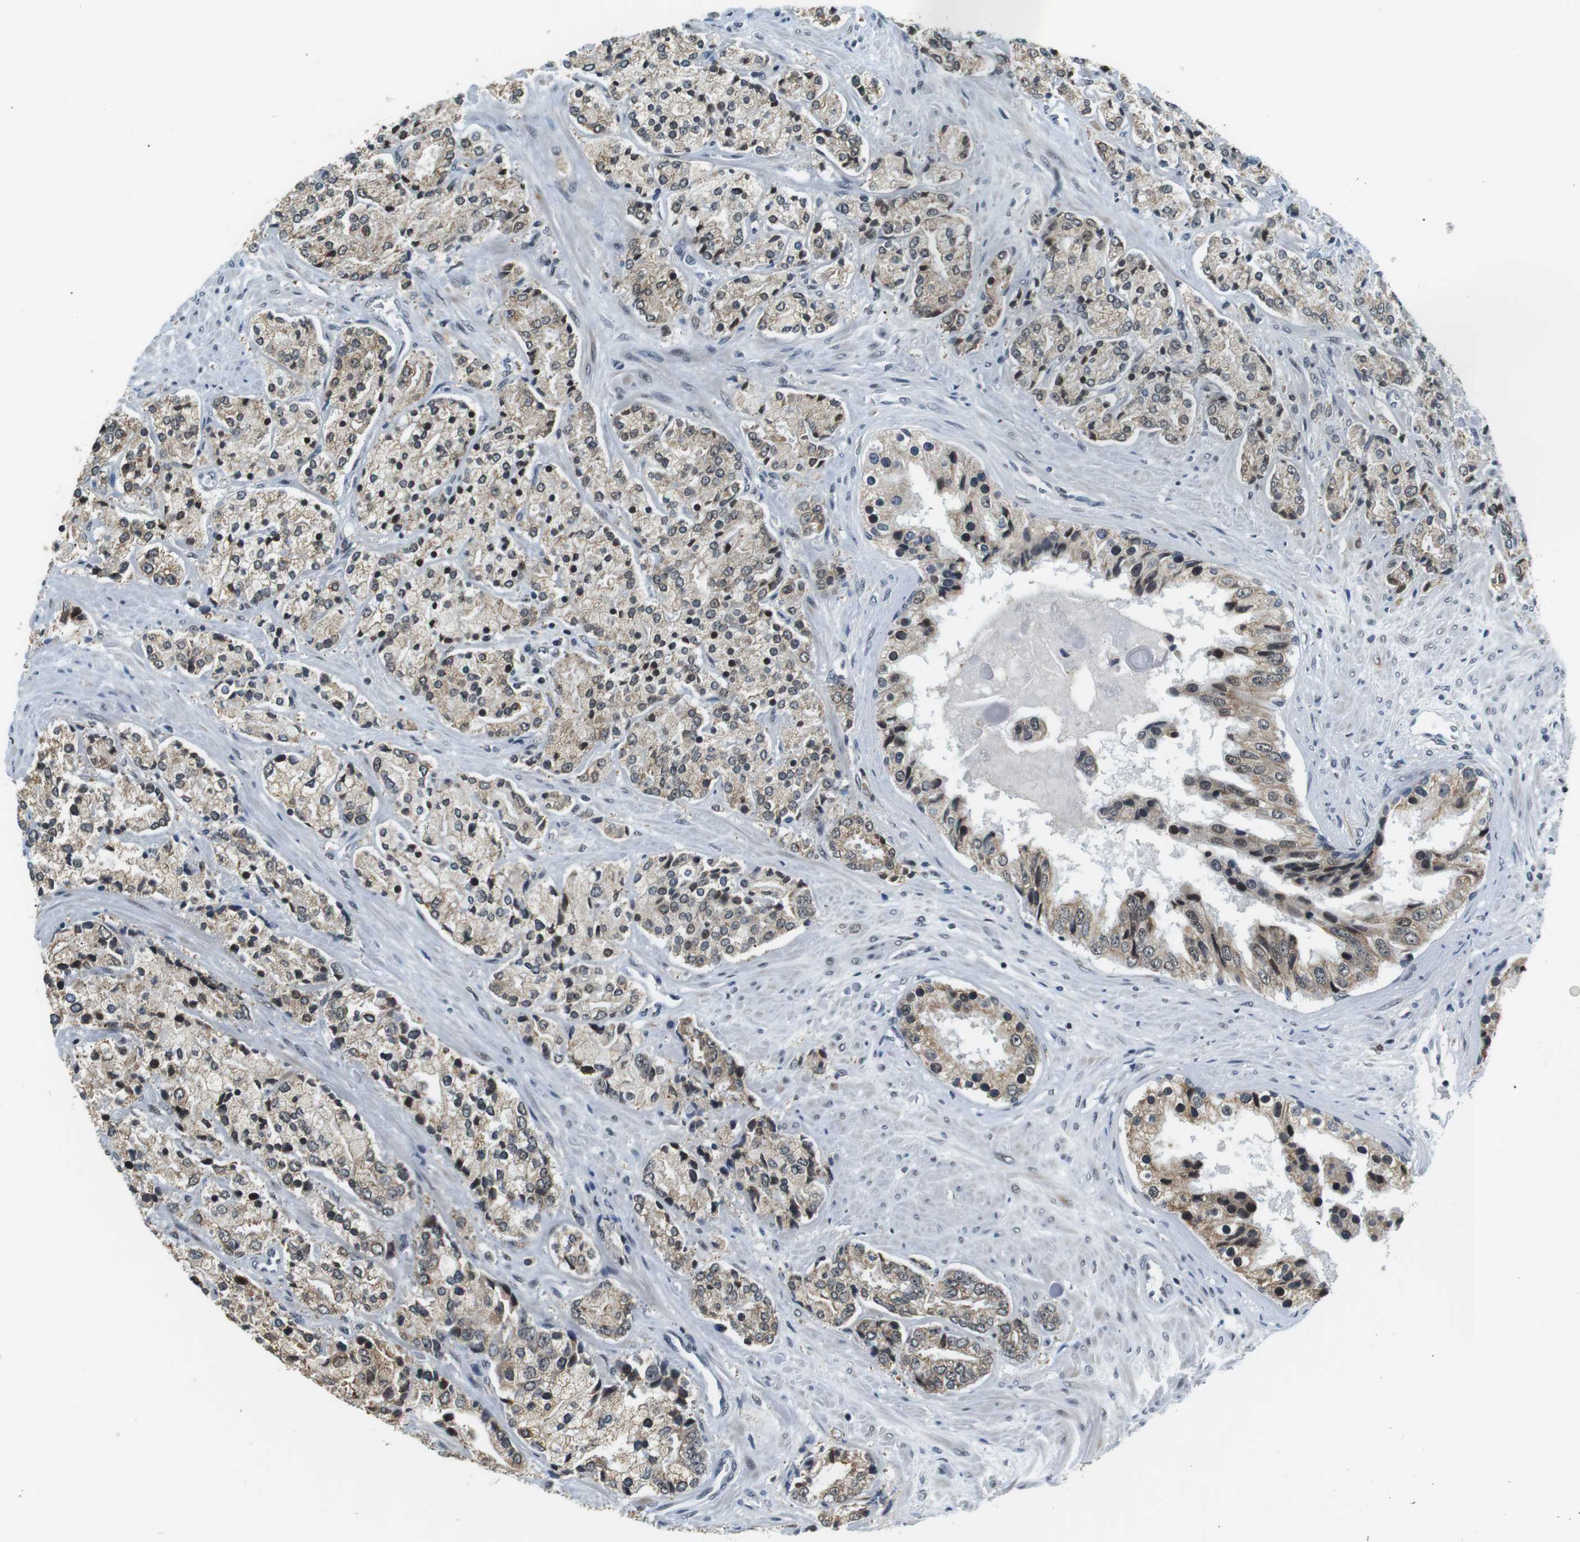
{"staining": {"intensity": "moderate", "quantity": "25%-75%", "location": "nuclear"}, "tissue": "prostate cancer", "cell_type": "Tumor cells", "image_type": "cancer", "snomed": [{"axis": "morphology", "description": "Adenocarcinoma, High grade"}, {"axis": "topography", "description": "Prostate"}], "caption": "A brown stain labels moderate nuclear positivity of a protein in human prostate cancer (adenocarcinoma (high-grade)) tumor cells. (DAB (3,3'-diaminobenzidine) = brown stain, brightfield microscopy at high magnification).", "gene": "RNF38", "patient": {"sex": "male", "age": 71}}